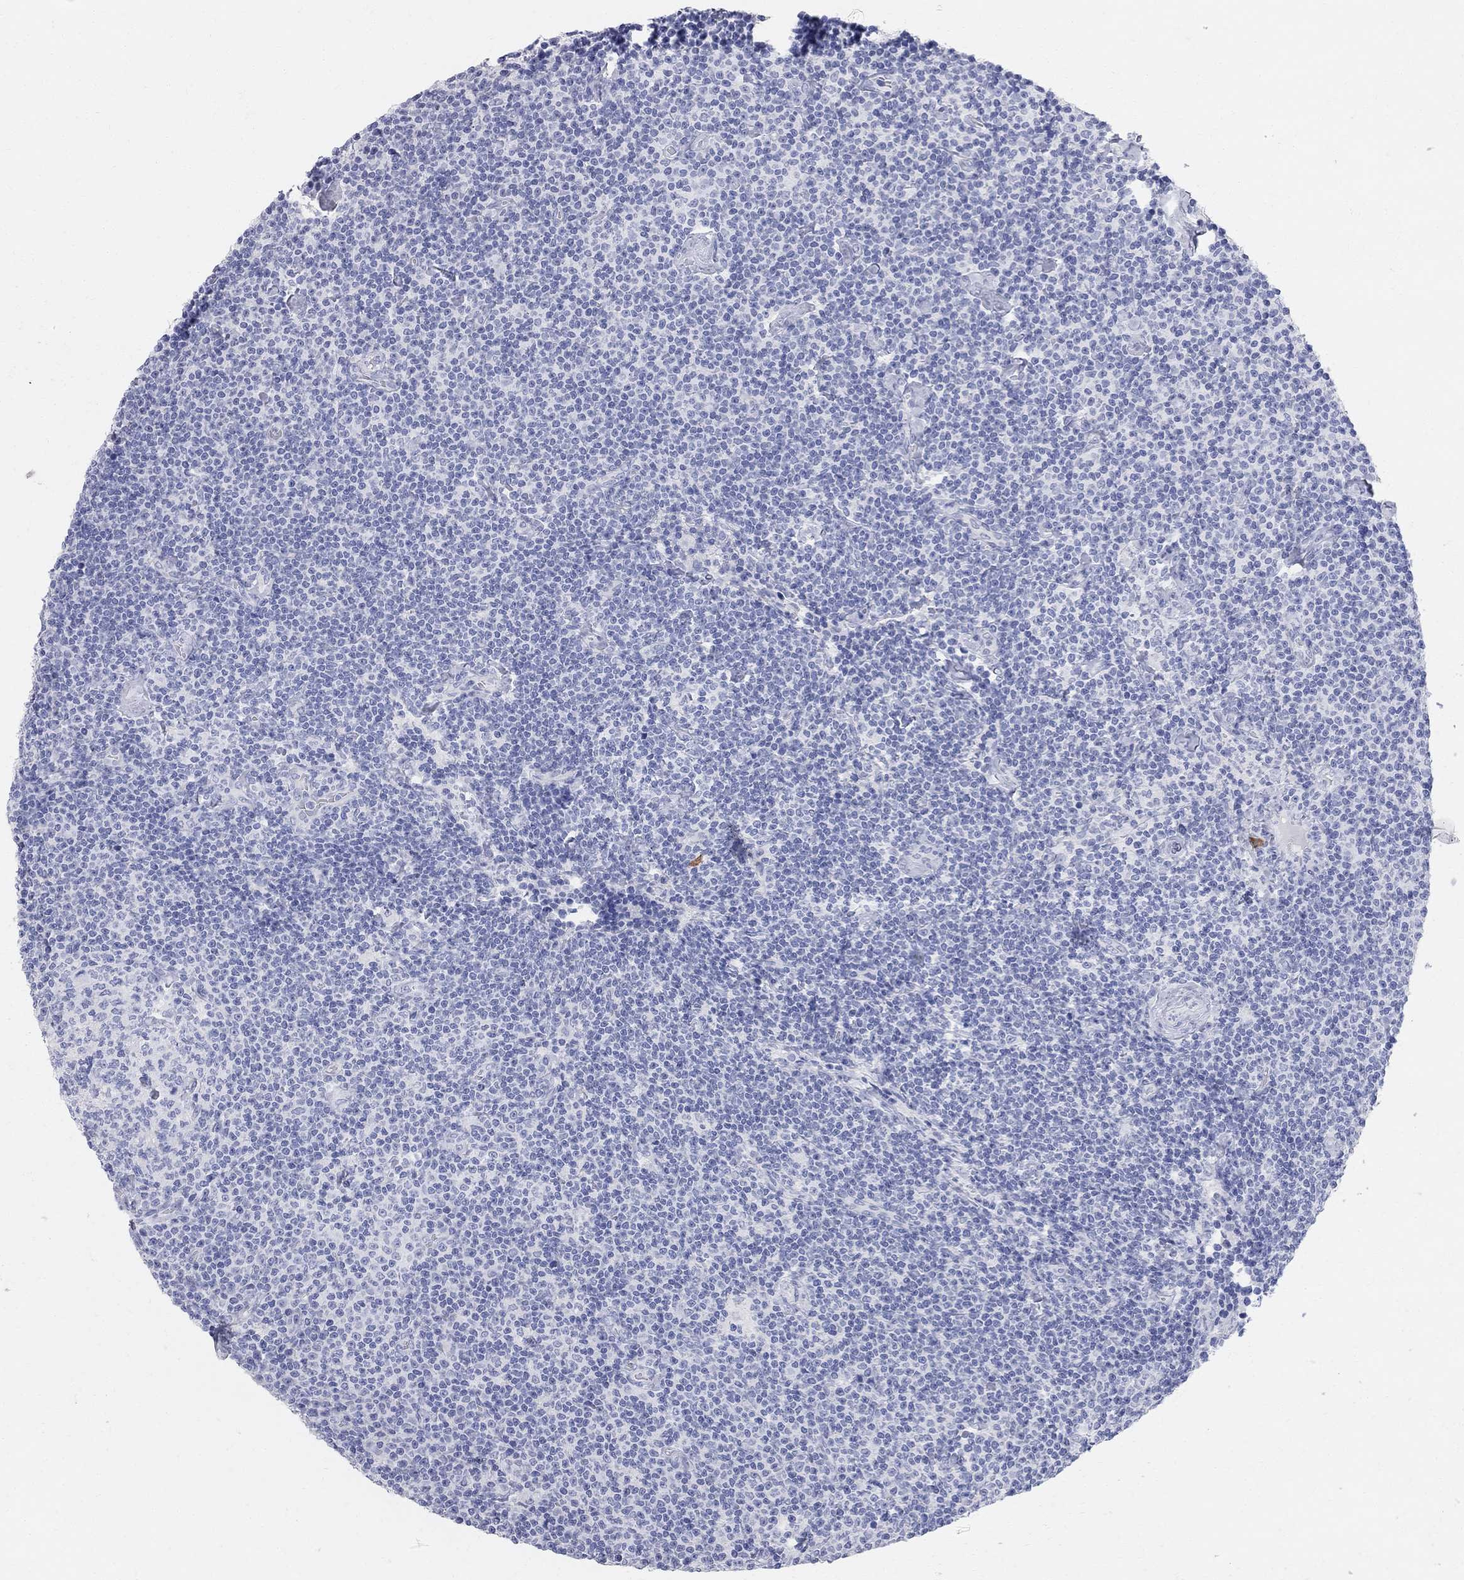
{"staining": {"intensity": "negative", "quantity": "none", "location": "none"}, "tissue": "lymphoma", "cell_type": "Tumor cells", "image_type": "cancer", "snomed": [{"axis": "morphology", "description": "Malignant lymphoma, non-Hodgkin's type, Low grade"}, {"axis": "topography", "description": "Lymph node"}], "caption": "Human lymphoma stained for a protein using immunohistochemistry (IHC) reveals no positivity in tumor cells.", "gene": "AOX1", "patient": {"sex": "male", "age": 81}}